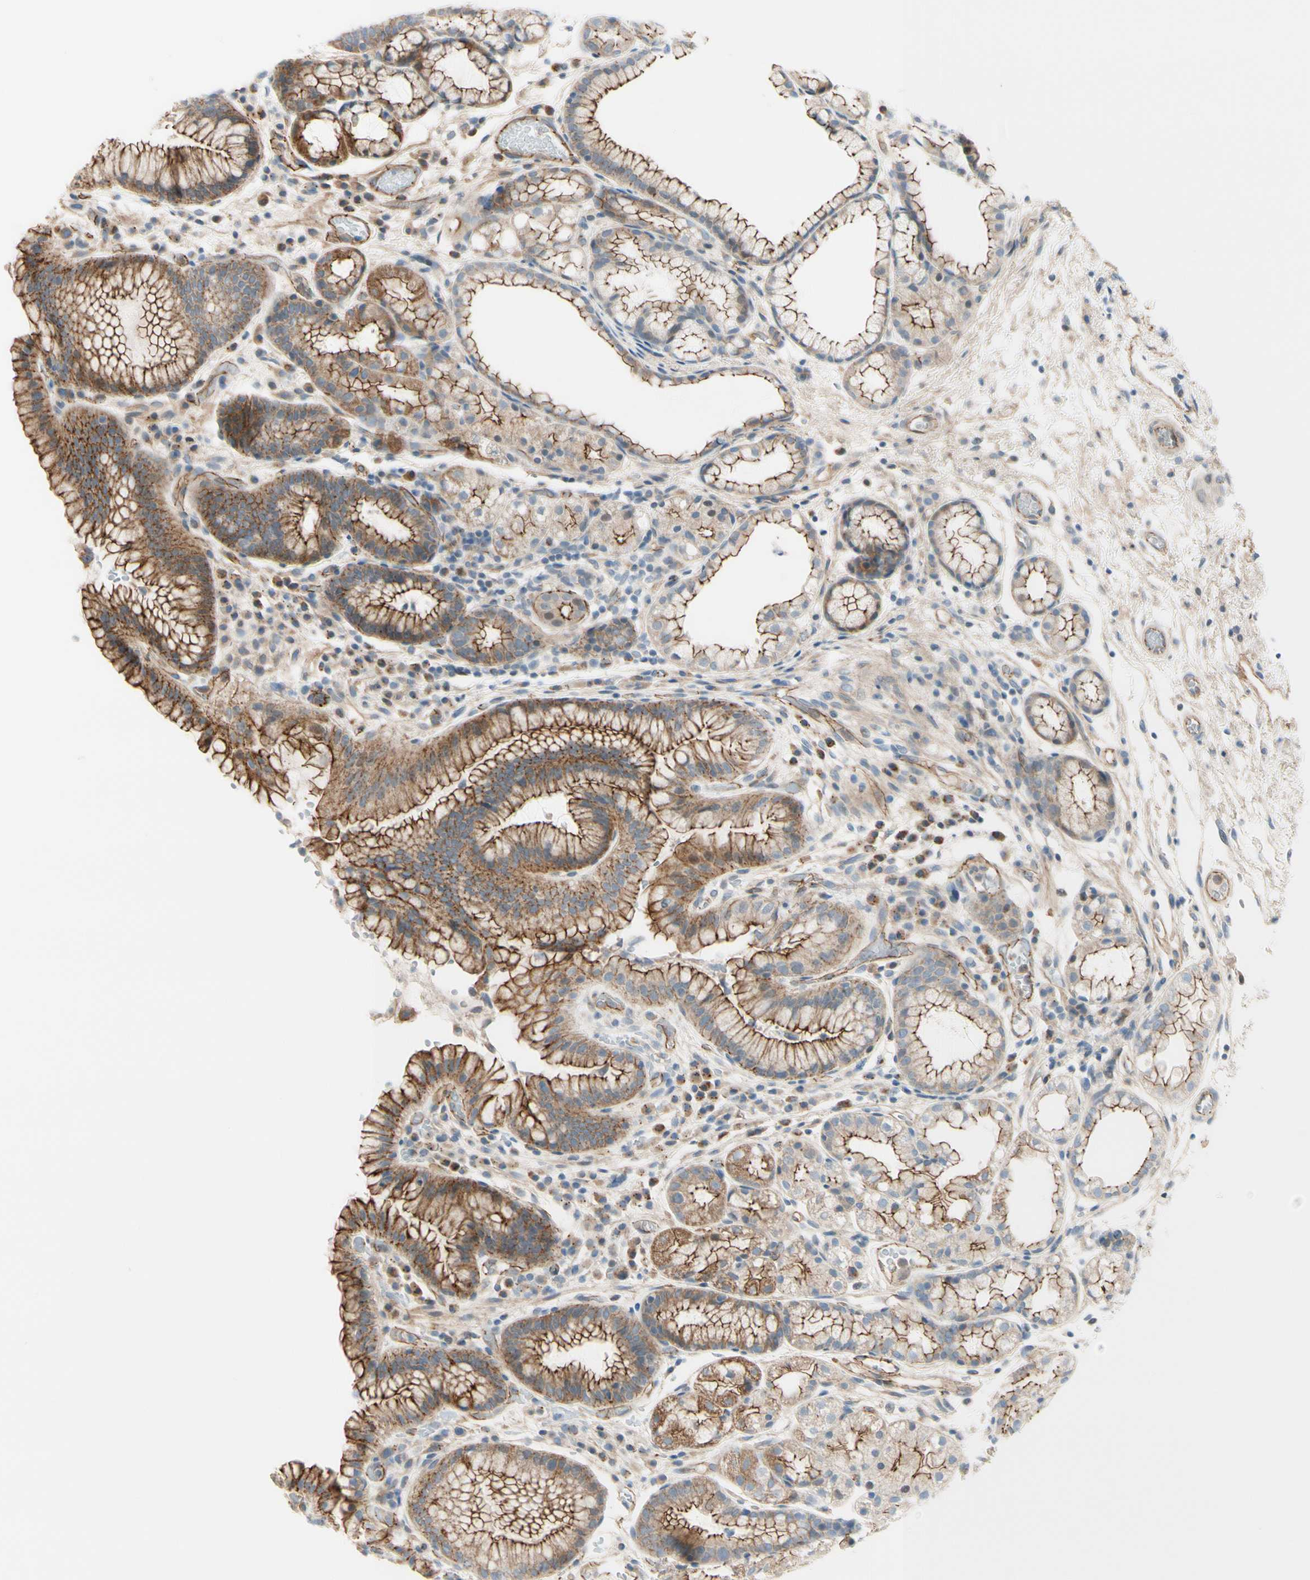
{"staining": {"intensity": "moderate", "quantity": "<25%", "location": "cytoplasmic/membranous"}, "tissue": "stomach", "cell_type": "Glandular cells", "image_type": "normal", "snomed": [{"axis": "morphology", "description": "Normal tissue, NOS"}, {"axis": "topography", "description": "Stomach, upper"}], "caption": "Unremarkable stomach was stained to show a protein in brown. There is low levels of moderate cytoplasmic/membranous positivity in approximately <25% of glandular cells.", "gene": "TJP1", "patient": {"sex": "male", "age": 72}}